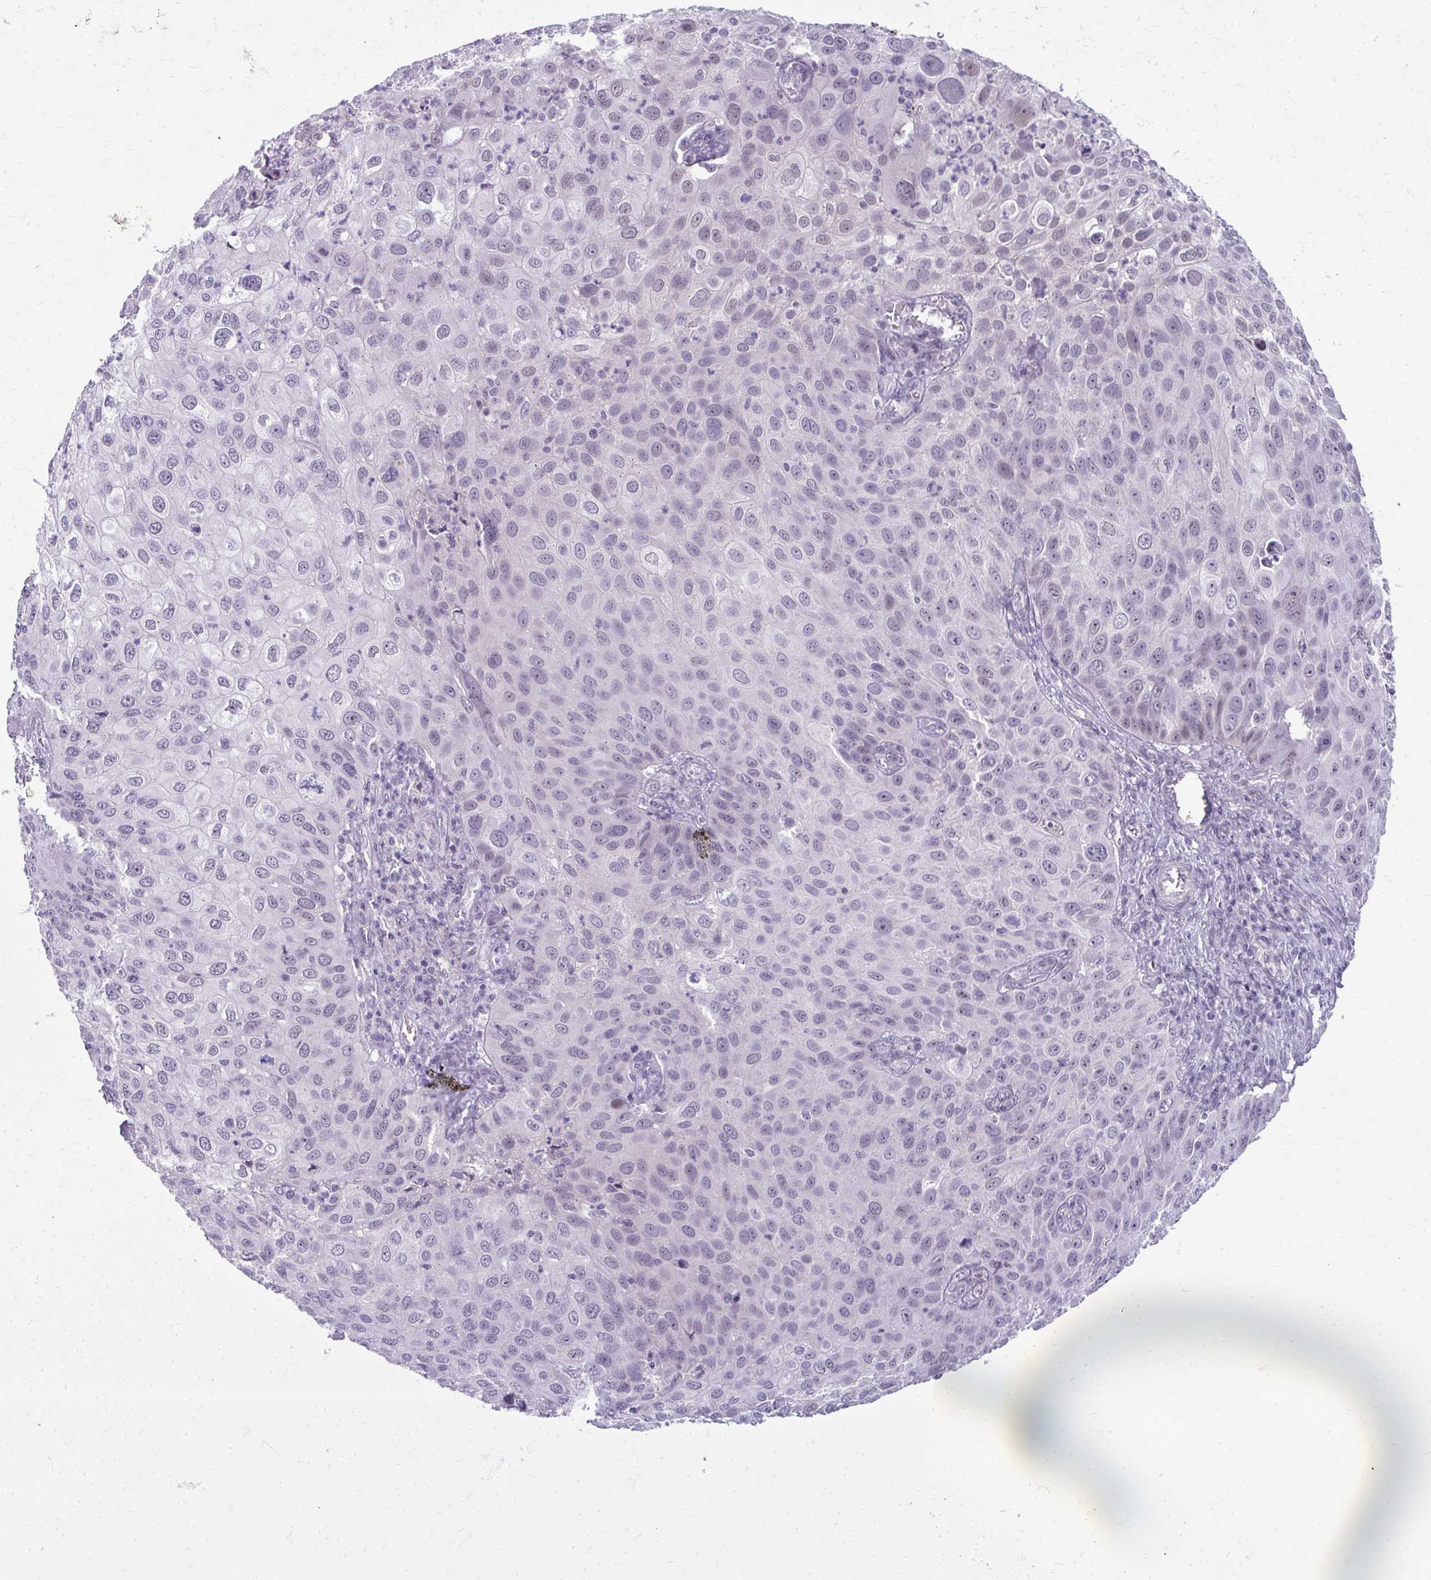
{"staining": {"intensity": "weak", "quantity": "<25%", "location": "nuclear"}, "tissue": "skin cancer", "cell_type": "Tumor cells", "image_type": "cancer", "snomed": [{"axis": "morphology", "description": "Squamous cell carcinoma, NOS"}, {"axis": "topography", "description": "Skin"}], "caption": "Immunohistochemical staining of skin cancer reveals no significant positivity in tumor cells.", "gene": "MAF1", "patient": {"sex": "male", "age": 87}}